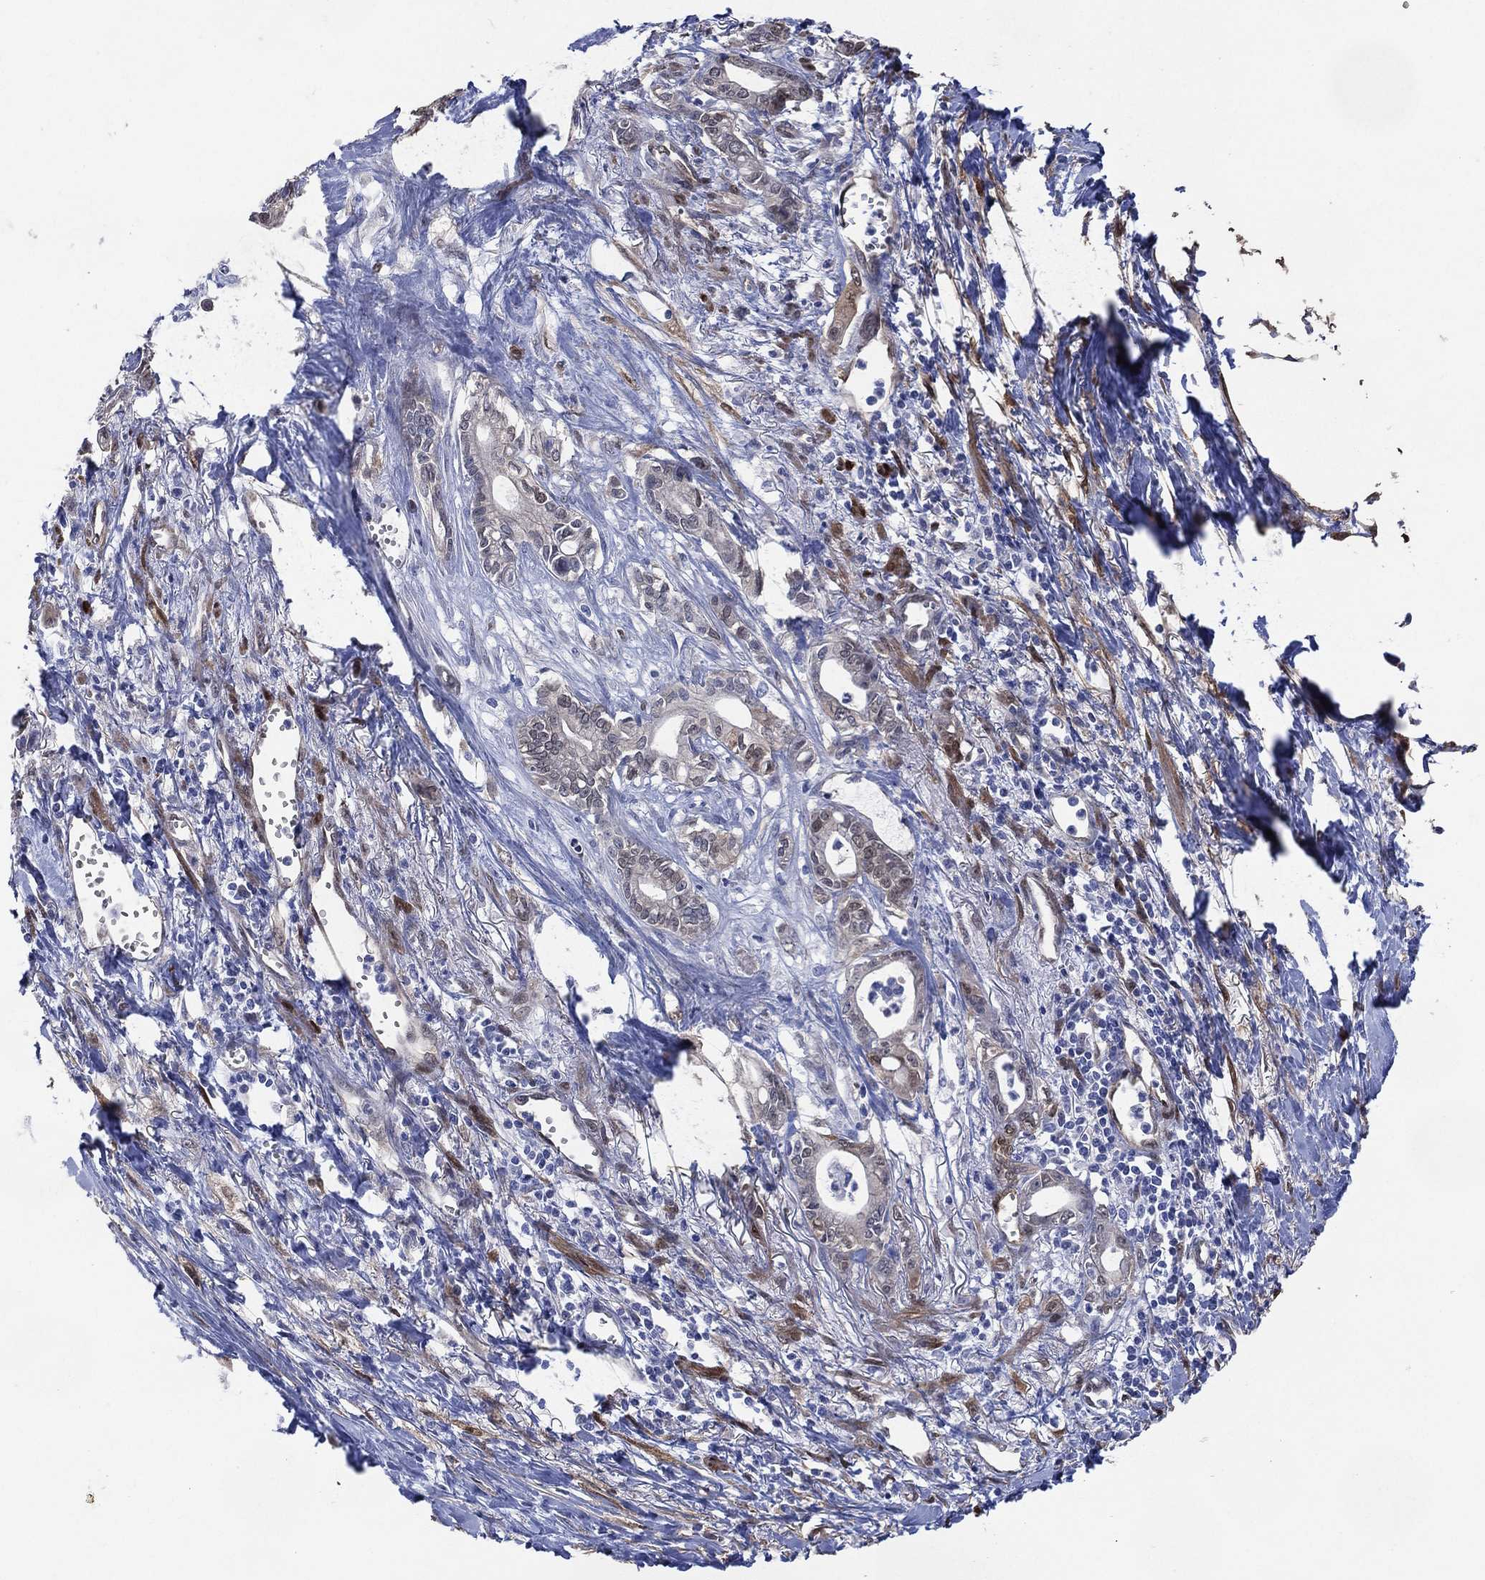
{"staining": {"intensity": "negative", "quantity": "none", "location": "none"}, "tissue": "pancreatic cancer", "cell_type": "Tumor cells", "image_type": "cancer", "snomed": [{"axis": "morphology", "description": "Adenocarcinoma, NOS"}, {"axis": "topography", "description": "Pancreas"}], "caption": "Tumor cells are negative for brown protein staining in pancreatic cancer (adenocarcinoma).", "gene": "AK1", "patient": {"sex": "male", "age": 71}}